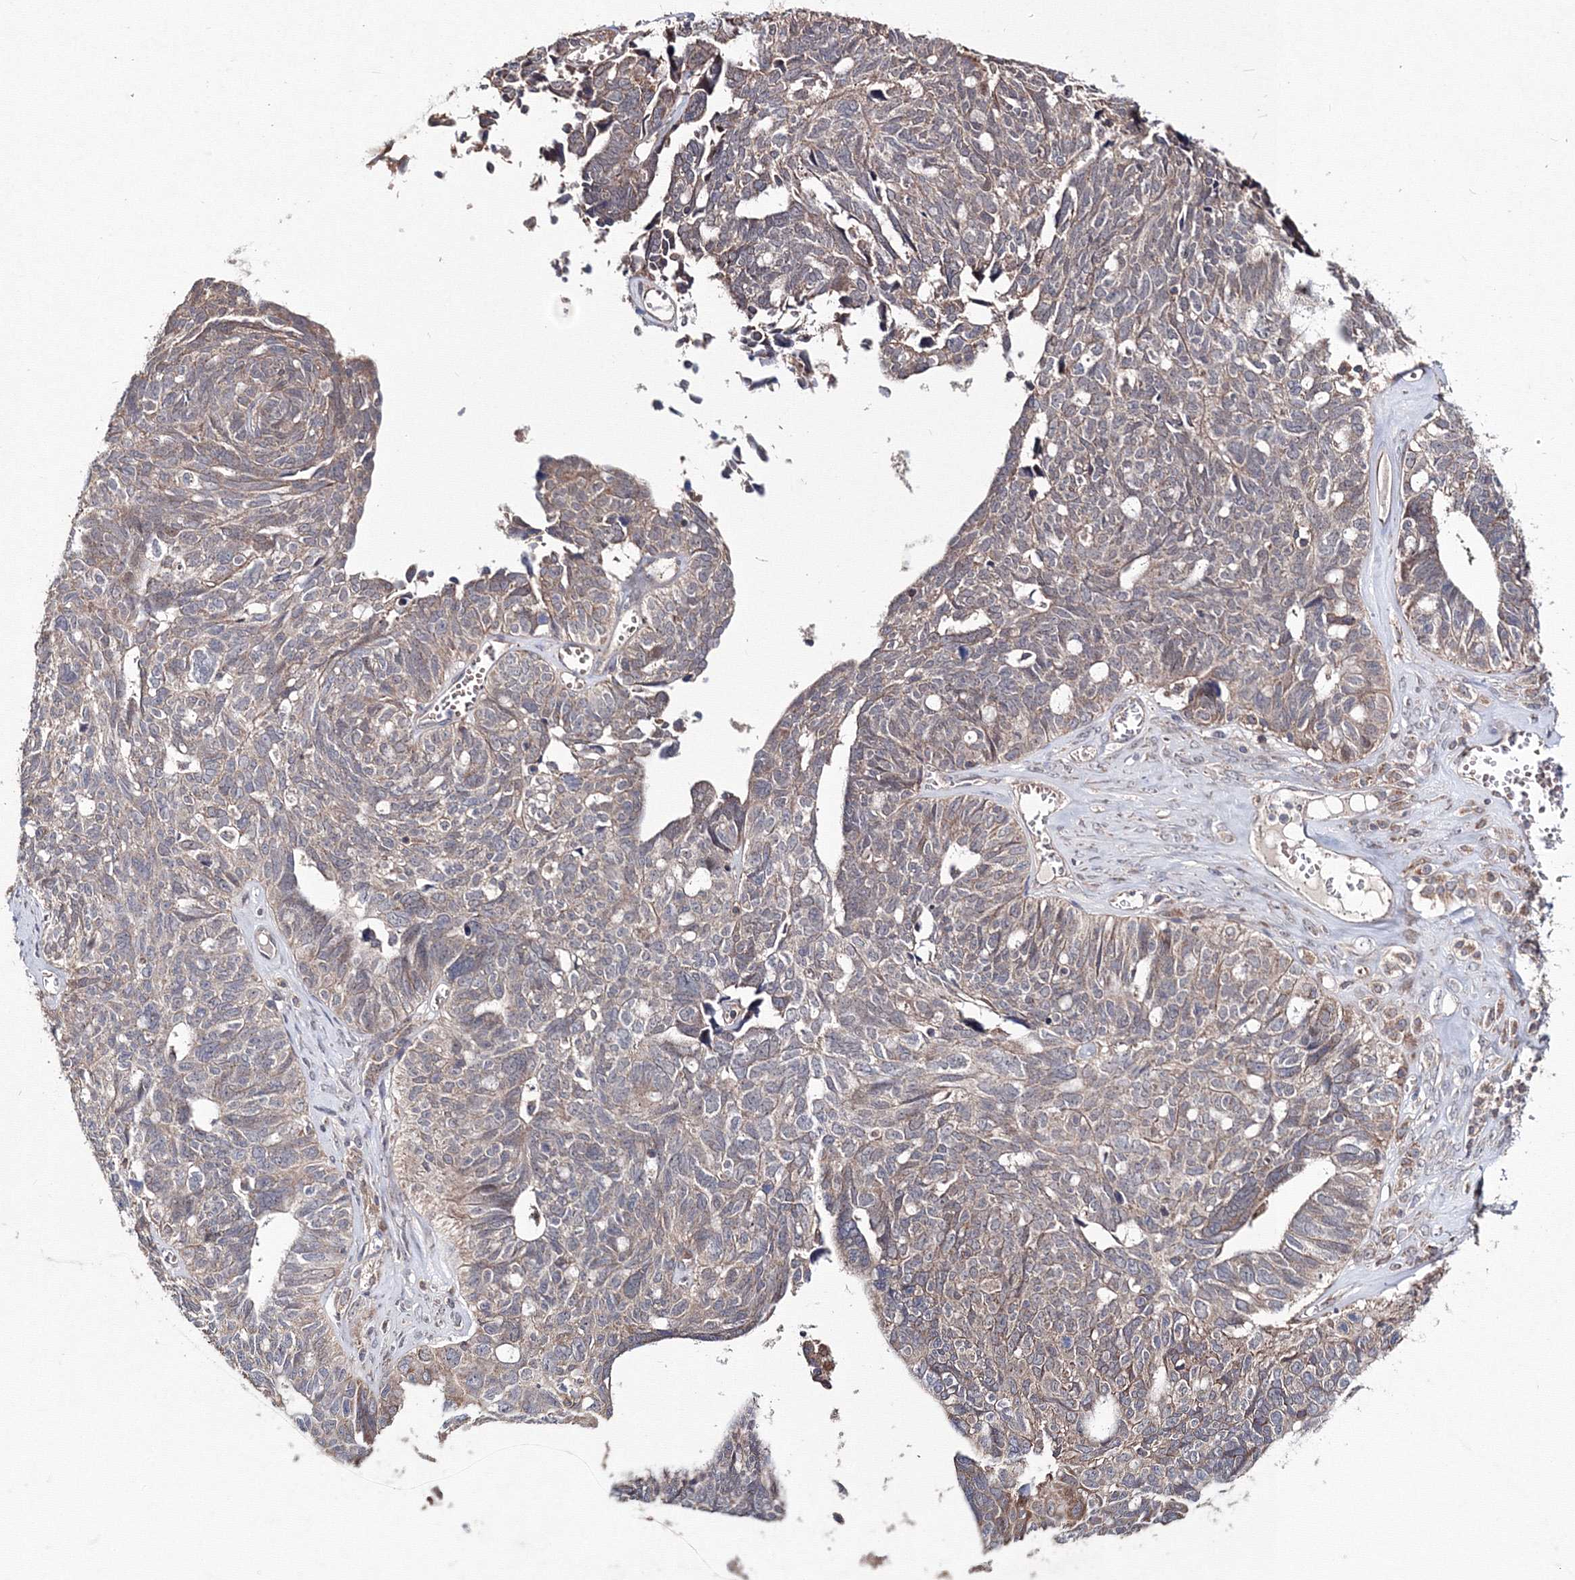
{"staining": {"intensity": "weak", "quantity": "25%-75%", "location": "cytoplasmic/membranous"}, "tissue": "ovarian cancer", "cell_type": "Tumor cells", "image_type": "cancer", "snomed": [{"axis": "morphology", "description": "Cystadenocarcinoma, serous, NOS"}, {"axis": "topography", "description": "Ovary"}], "caption": "Tumor cells exhibit low levels of weak cytoplasmic/membranous expression in approximately 25%-75% of cells in ovarian cancer (serous cystadenocarcinoma). (Brightfield microscopy of DAB IHC at high magnification).", "gene": "PPP2R2B", "patient": {"sex": "female", "age": 79}}